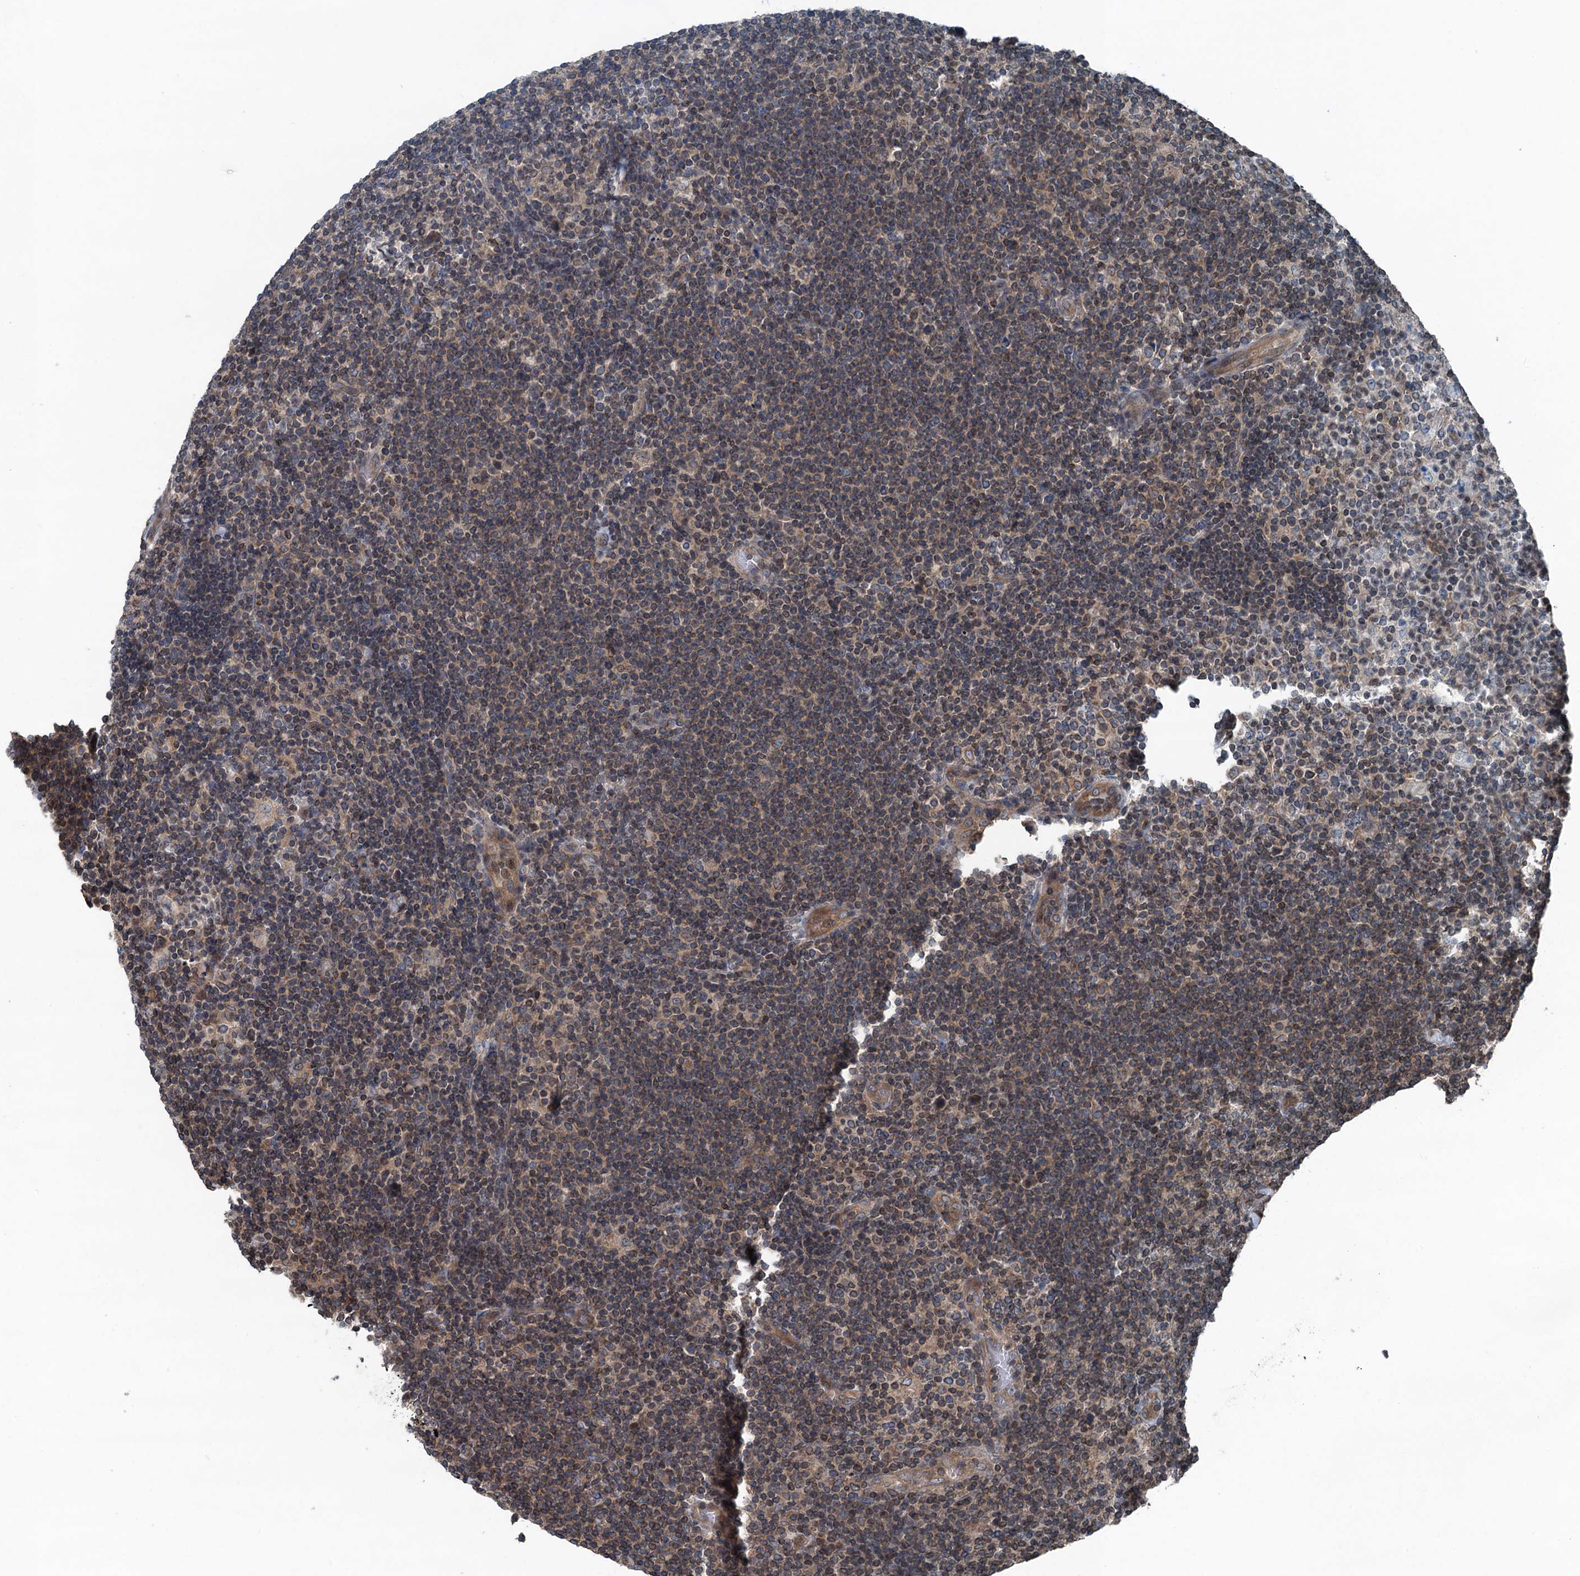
{"staining": {"intensity": "moderate", "quantity": "<25%", "location": "cytoplasmic/membranous"}, "tissue": "lymphoma", "cell_type": "Tumor cells", "image_type": "cancer", "snomed": [{"axis": "morphology", "description": "Hodgkin's disease, NOS"}, {"axis": "topography", "description": "Lymph node"}], "caption": "Human lymphoma stained for a protein (brown) reveals moderate cytoplasmic/membranous positive staining in about <25% of tumor cells.", "gene": "TRAPPC8", "patient": {"sex": "female", "age": 57}}